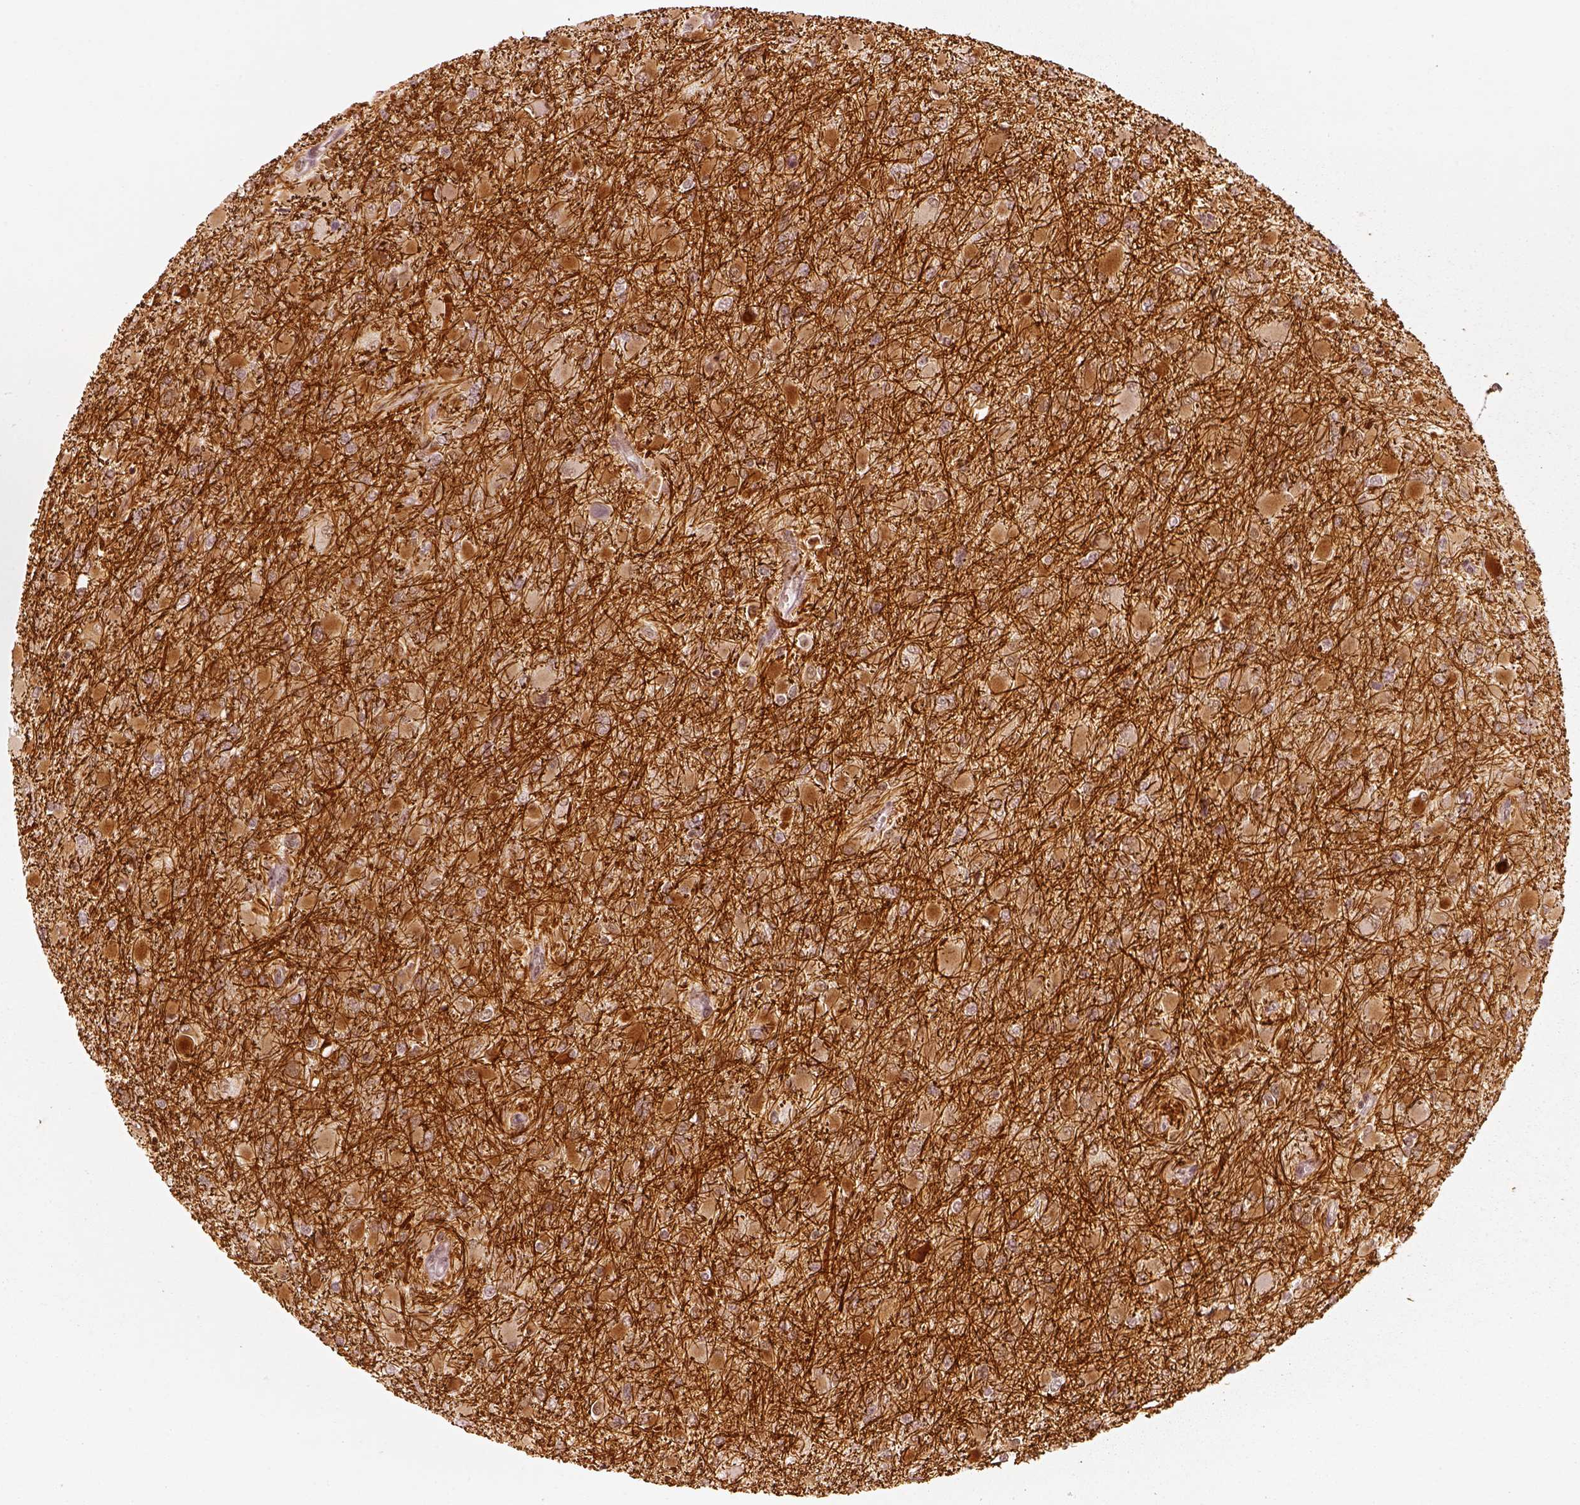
{"staining": {"intensity": "moderate", "quantity": ">75%", "location": "cytoplasmic/membranous"}, "tissue": "glioma", "cell_type": "Tumor cells", "image_type": "cancer", "snomed": [{"axis": "morphology", "description": "Glioma, malignant, High grade"}, {"axis": "topography", "description": "Cerebral cortex"}], "caption": "Immunohistochemistry (DAB) staining of human glioma exhibits moderate cytoplasmic/membranous protein expression in about >75% of tumor cells.", "gene": "GMEB2", "patient": {"sex": "female", "age": 36}}